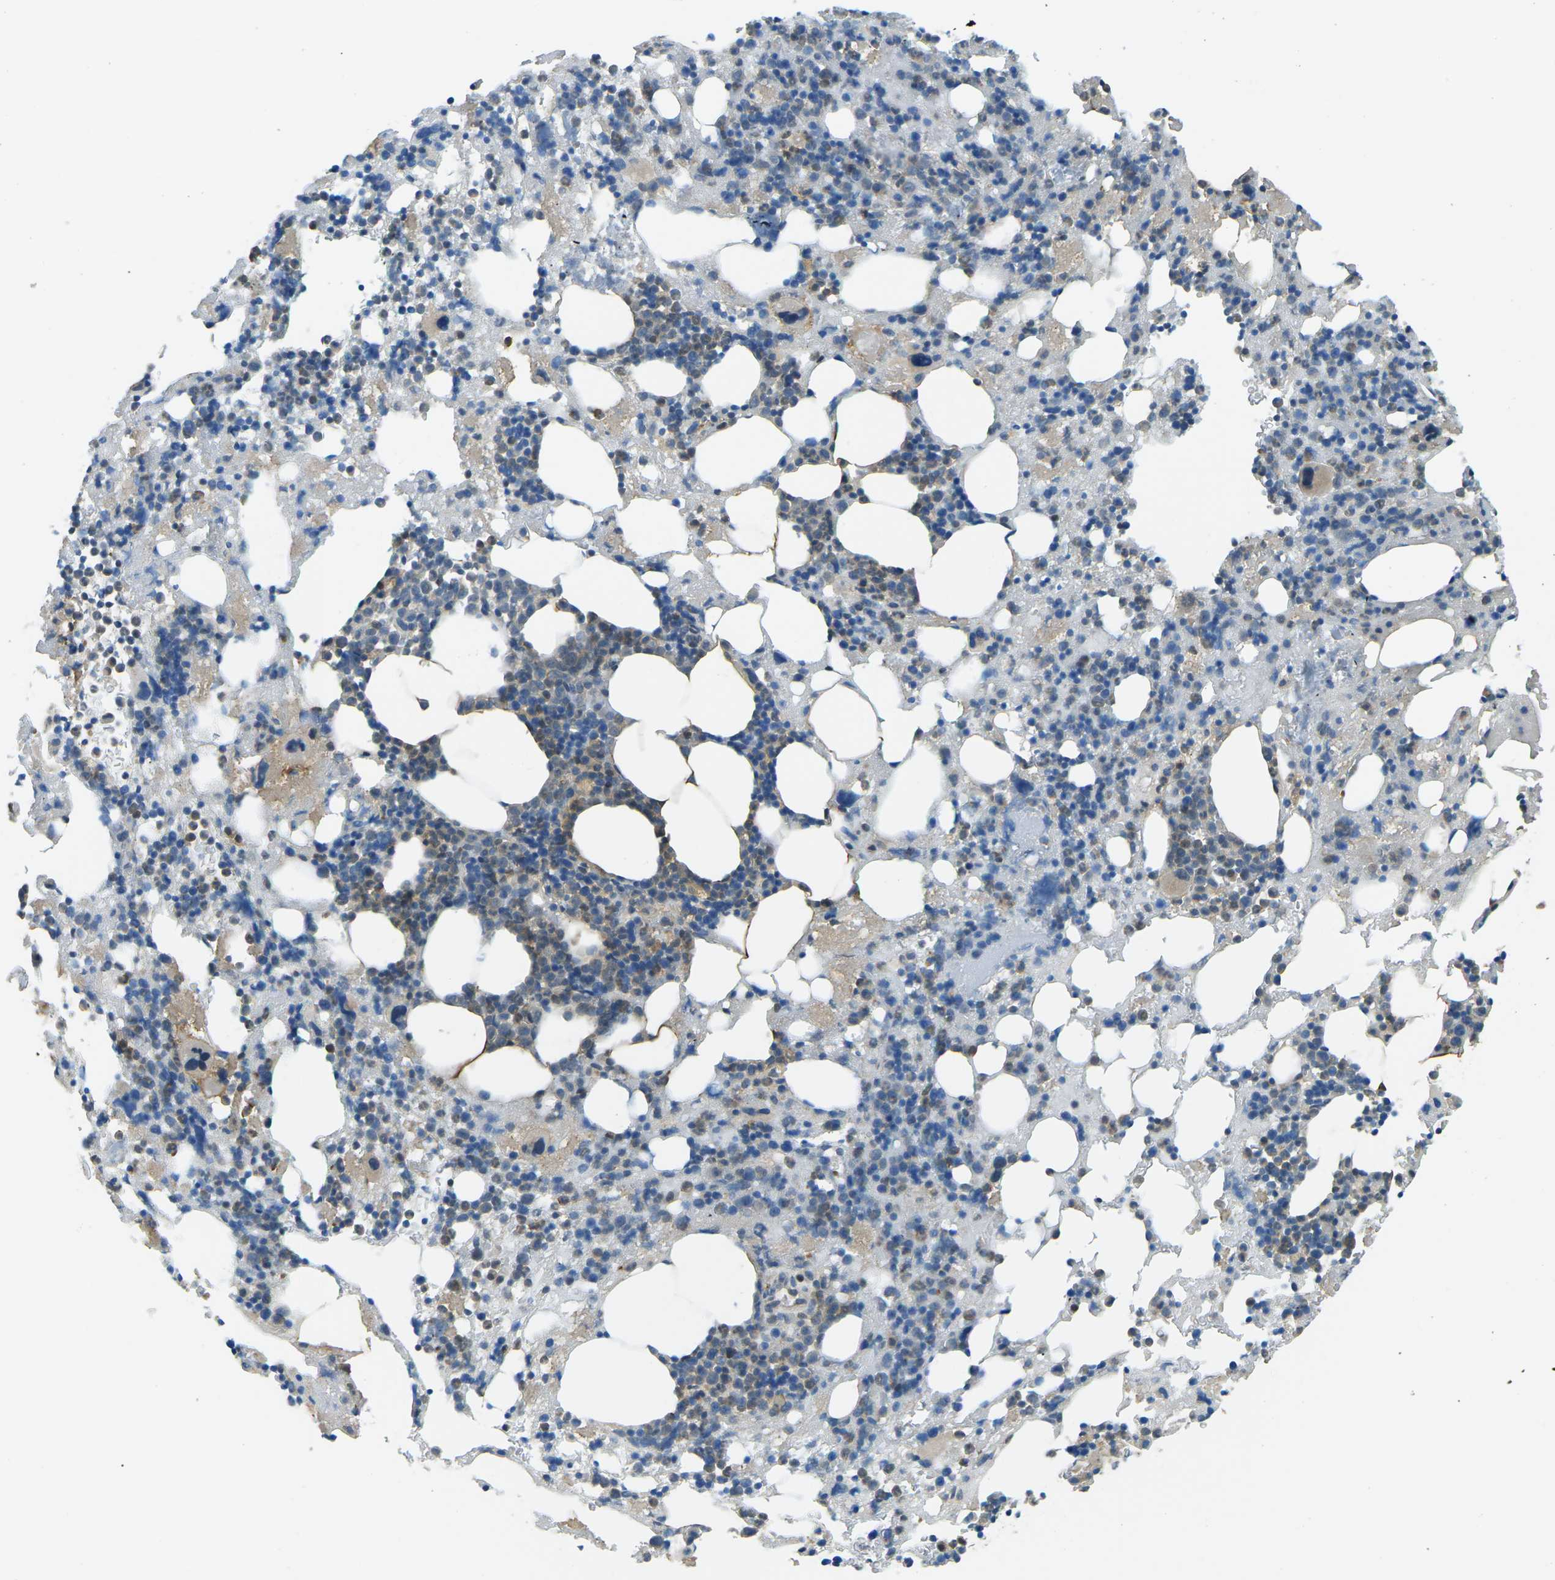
{"staining": {"intensity": "weak", "quantity": ">75%", "location": "cytoplasmic/membranous"}, "tissue": "bone marrow", "cell_type": "Hematopoietic cells", "image_type": "normal", "snomed": [{"axis": "morphology", "description": "Normal tissue, NOS"}, {"axis": "morphology", "description": "Inflammation, NOS"}, {"axis": "topography", "description": "Bone marrow"}], "caption": "Bone marrow stained with a brown dye exhibits weak cytoplasmic/membranous positive expression in about >75% of hematopoietic cells.", "gene": "PIEZO2", "patient": {"sex": "female", "age": 64}}